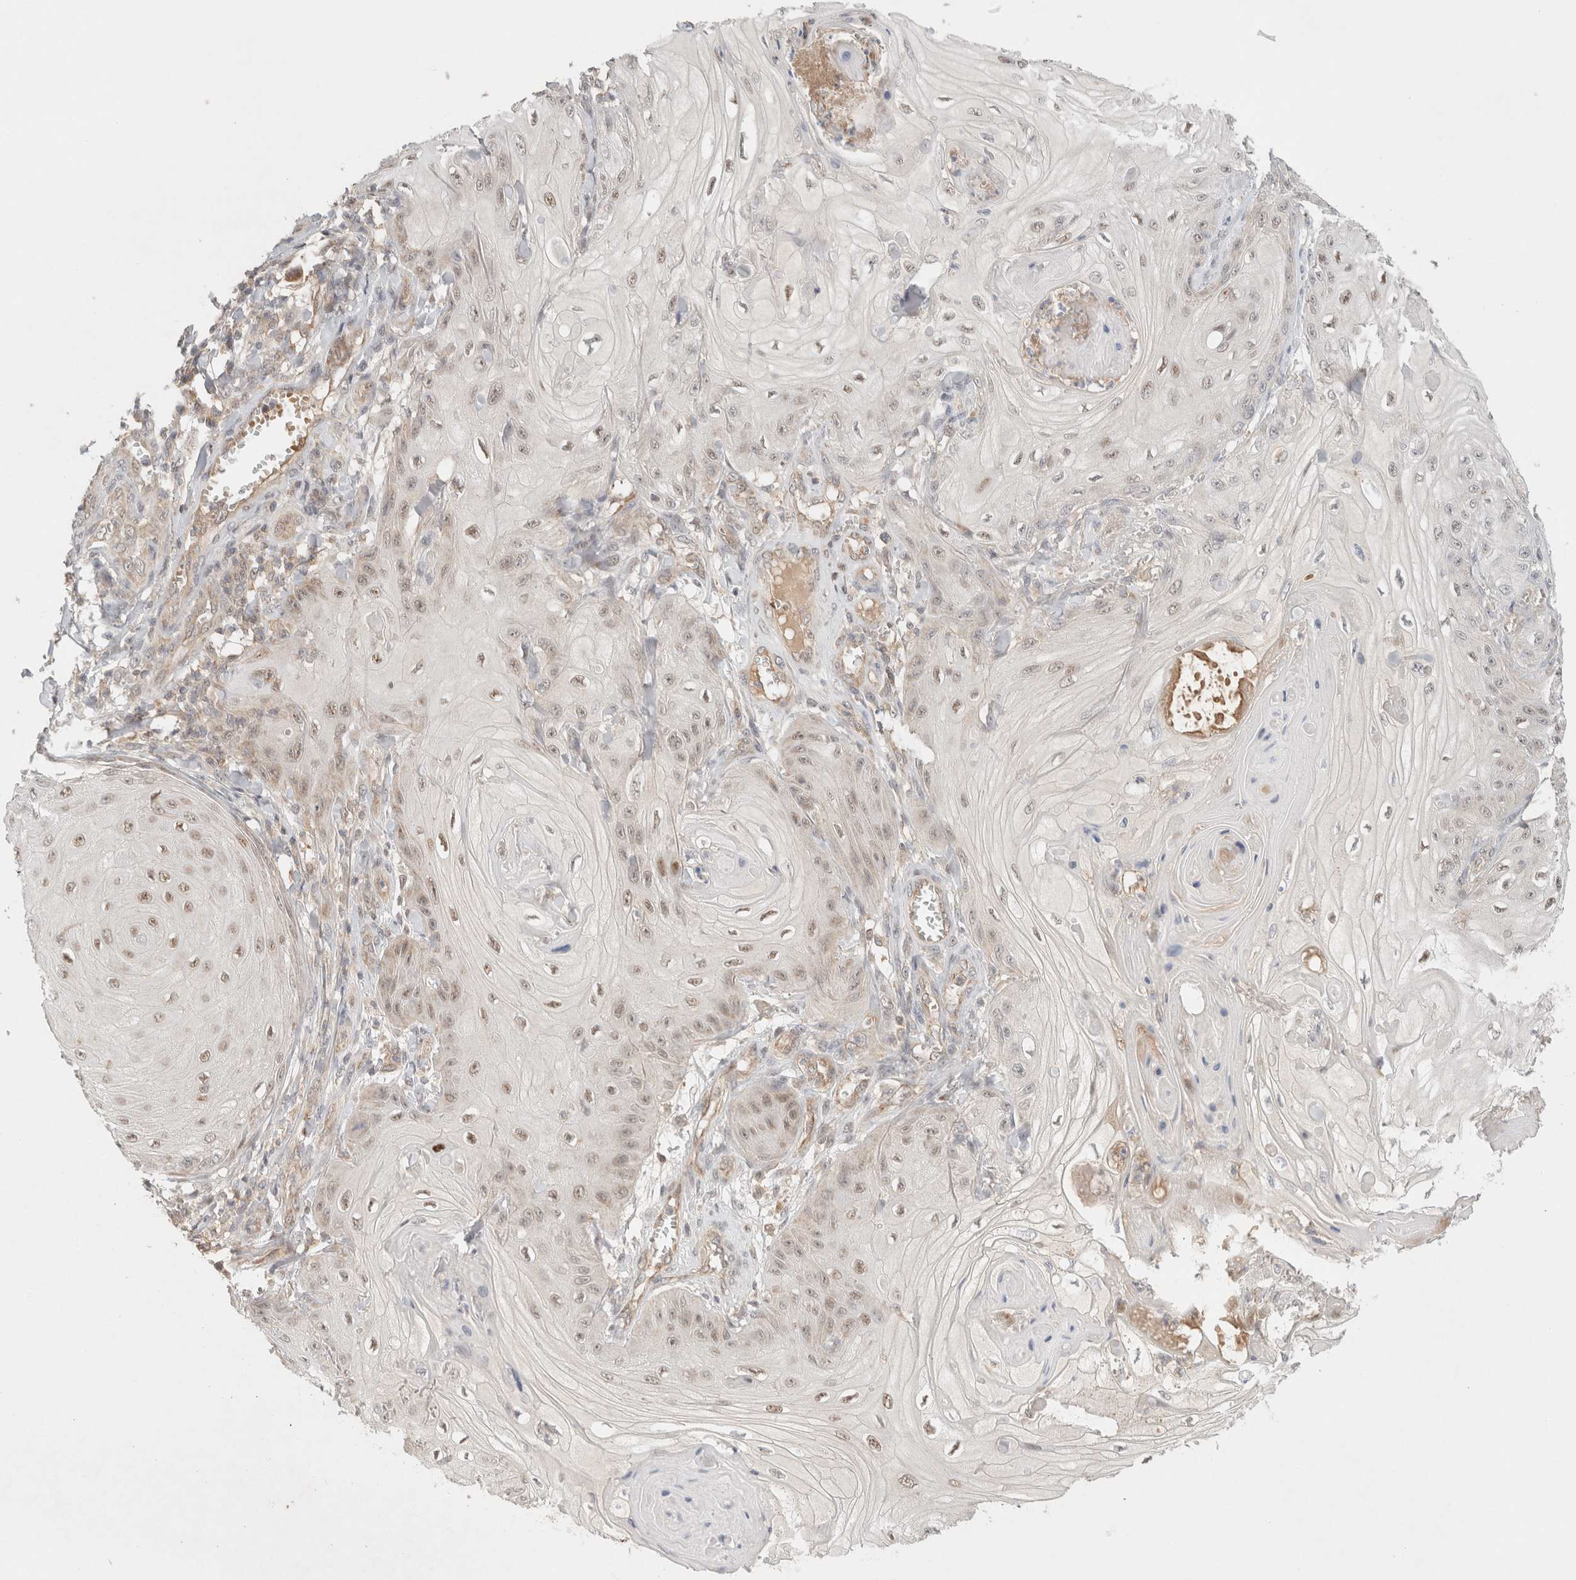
{"staining": {"intensity": "weak", "quantity": "25%-75%", "location": "nuclear"}, "tissue": "skin cancer", "cell_type": "Tumor cells", "image_type": "cancer", "snomed": [{"axis": "morphology", "description": "Squamous cell carcinoma, NOS"}, {"axis": "topography", "description": "Skin"}], "caption": "A micrograph of human skin squamous cell carcinoma stained for a protein exhibits weak nuclear brown staining in tumor cells.", "gene": "MRM3", "patient": {"sex": "male", "age": 74}}